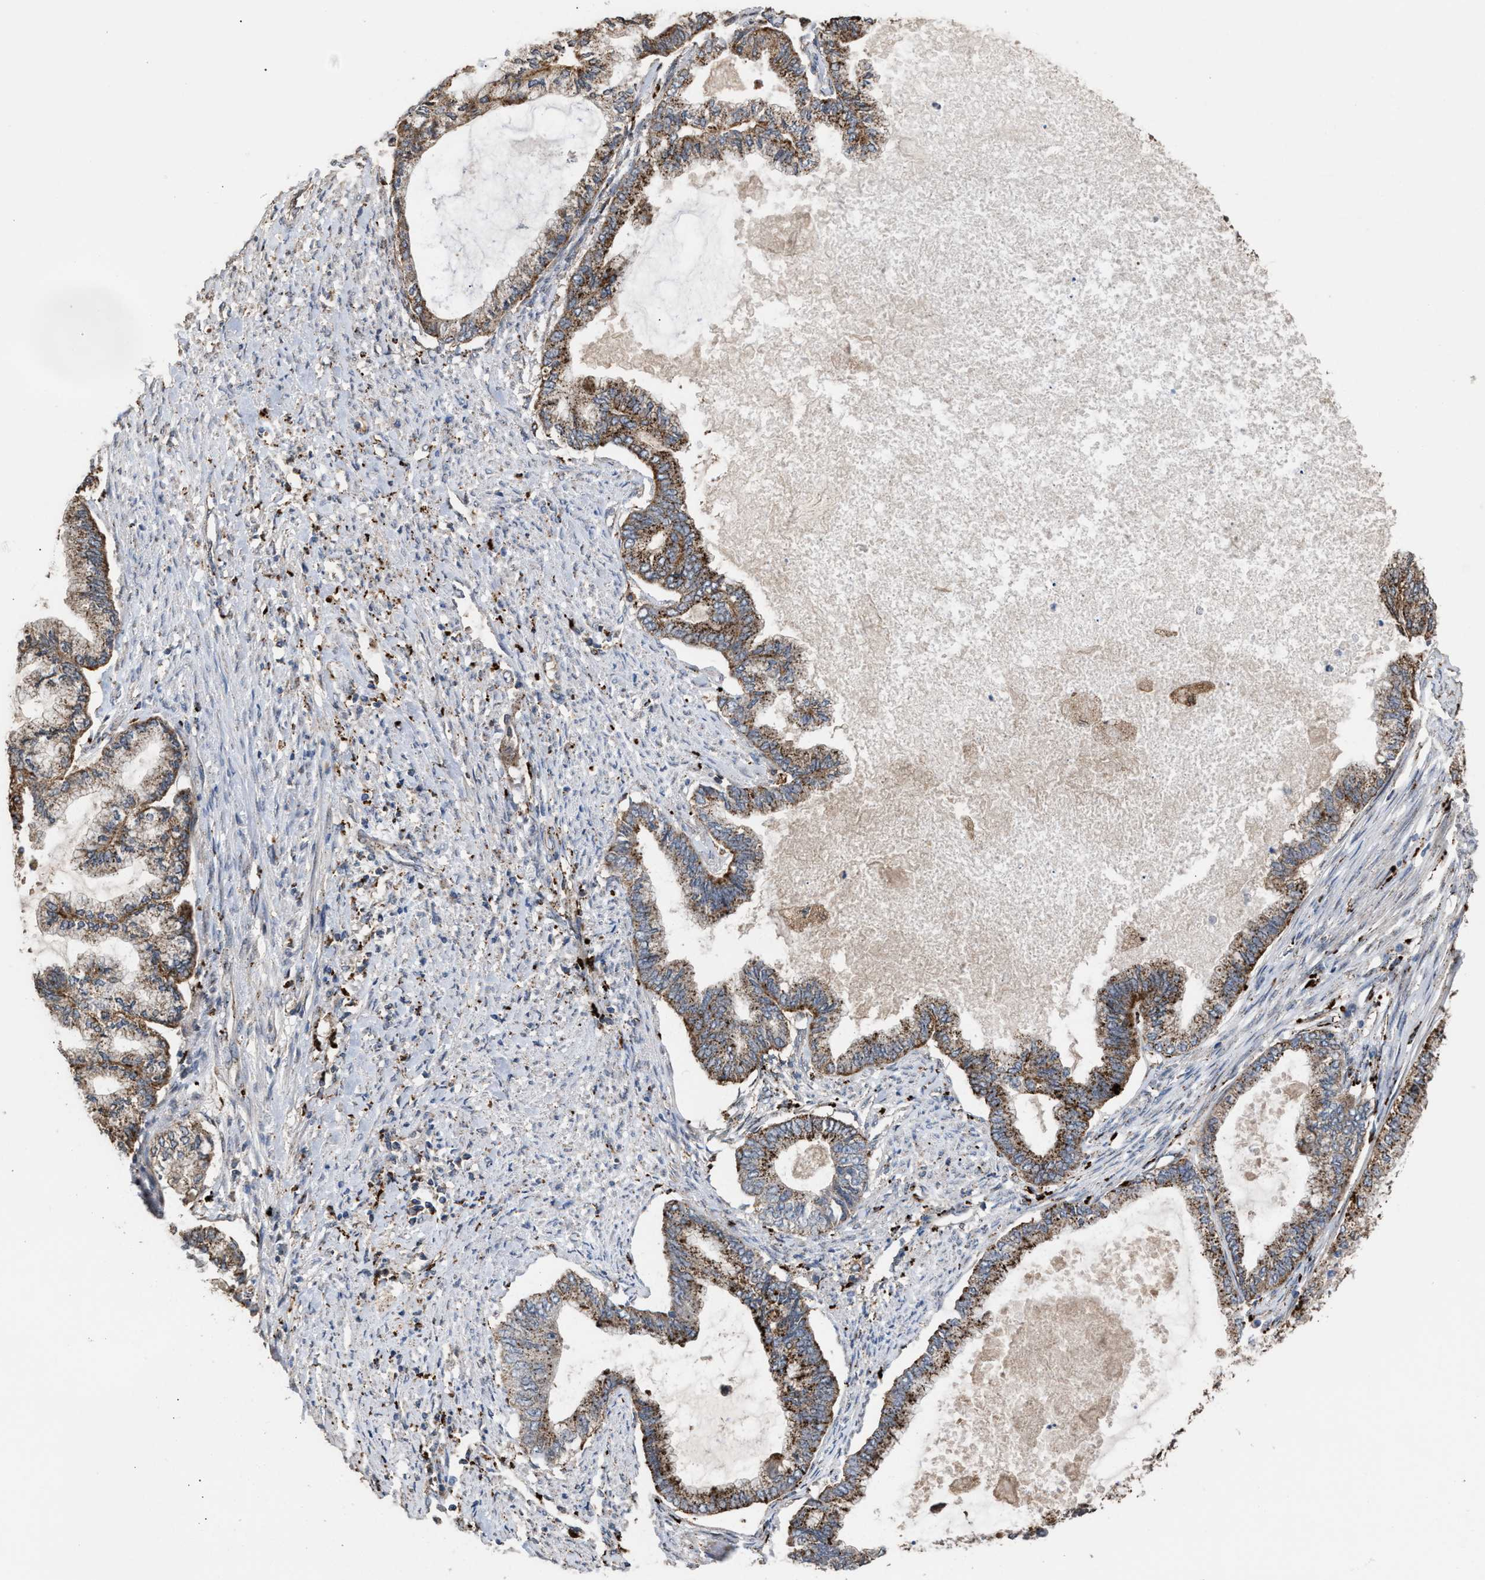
{"staining": {"intensity": "moderate", "quantity": ">75%", "location": "cytoplasmic/membranous"}, "tissue": "endometrial cancer", "cell_type": "Tumor cells", "image_type": "cancer", "snomed": [{"axis": "morphology", "description": "Adenocarcinoma, NOS"}, {"axis": "topography", "description": "Endometrium"}], "caption": "Protein expression analysis of endometrial adenocarcinoma shows moderate cytoplasmic/membranous expression in about >75% of tumor cells.", "gene": "ELMO3", "patient": {"sex": "female", "age": 86}}